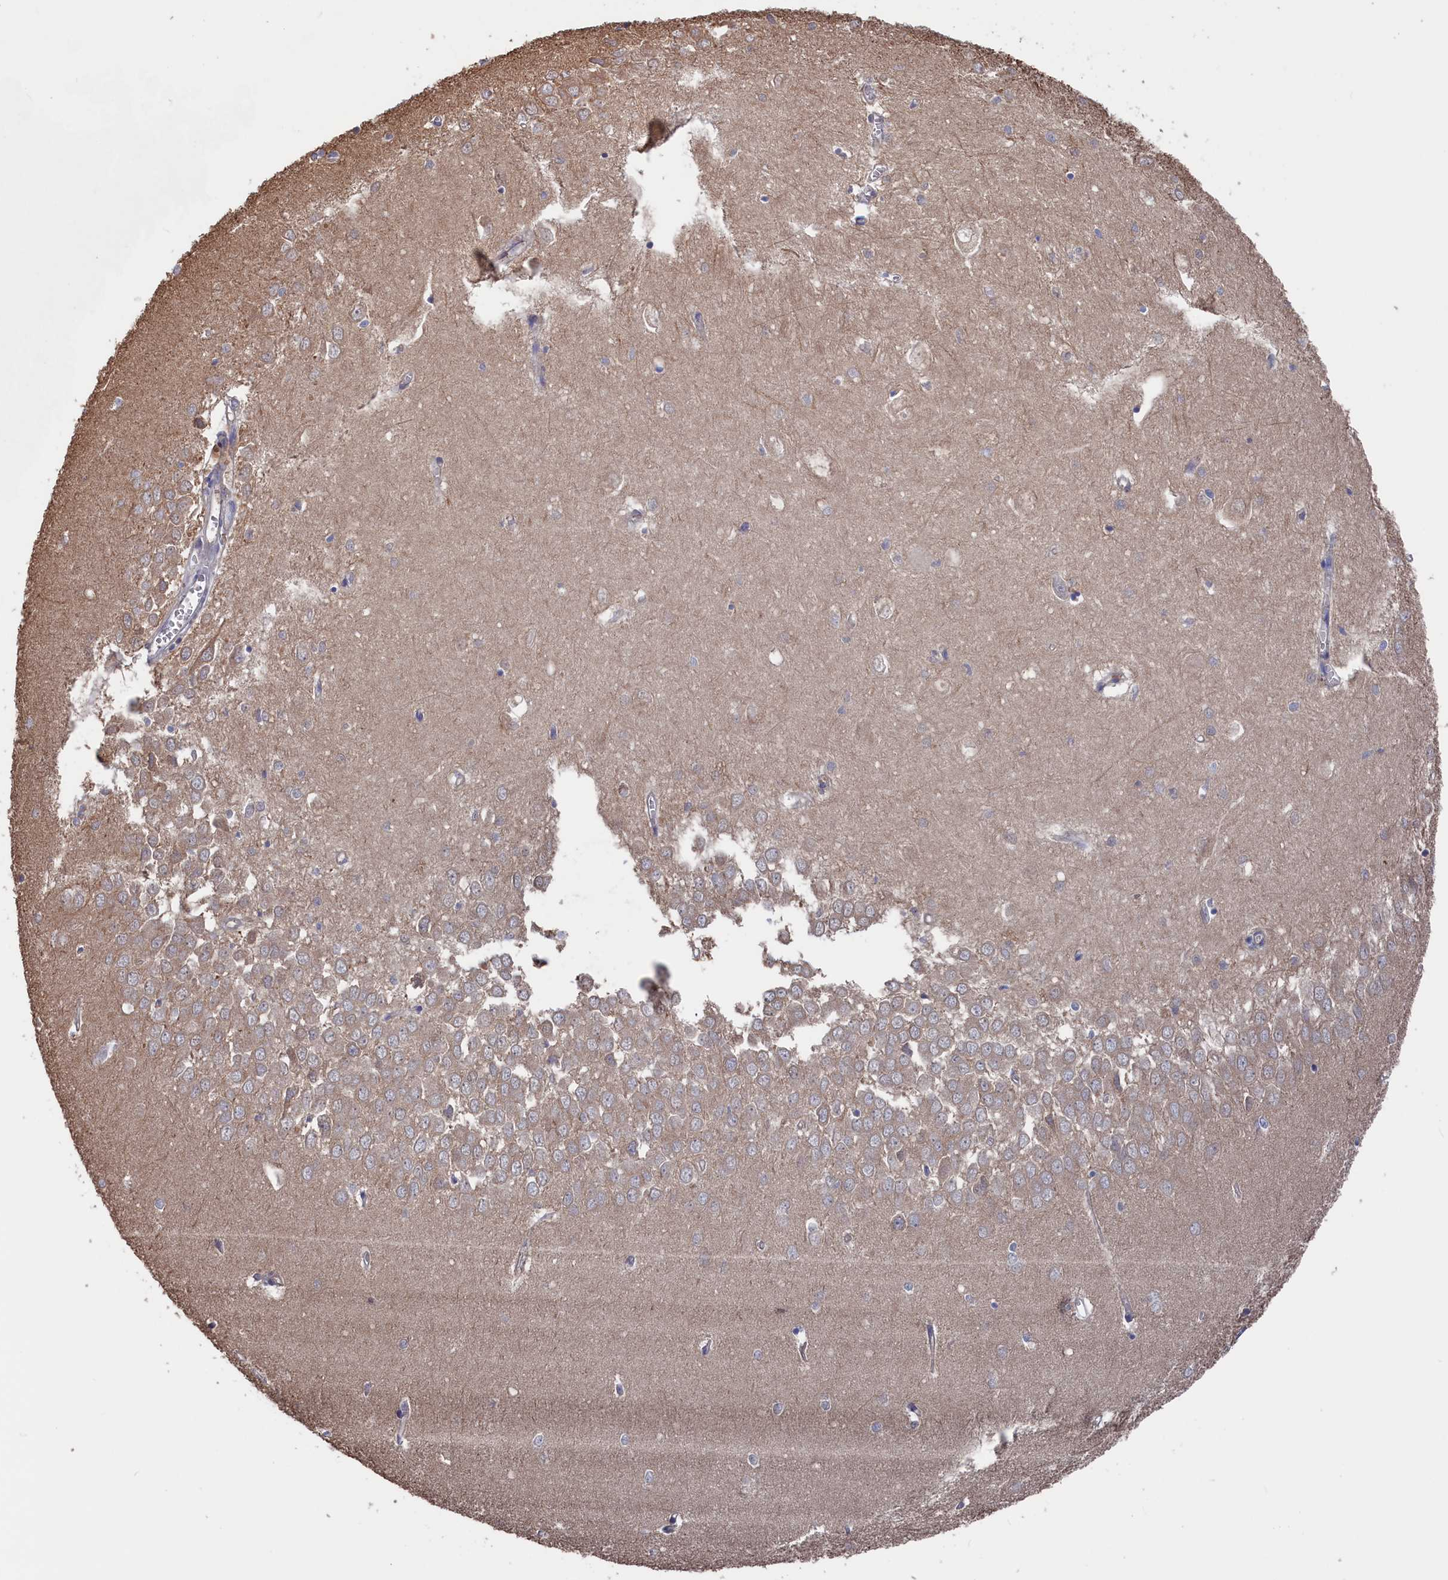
{"staining": {"intensity": "negative", "quantity": "none", "location": "none"}, "tissue": "hippocampus", "cell_type": "Glial cells", "image_type": "normal", "snomed": [{"axis": "morphology", "description": "Normal tissue, NOS"}, {"axis": "topography", "description": "Hippocampus"}], "caption": "The photomicrograph reveals no significant staining in glial cells of hippocampus. (DAB IHC with hematoxylin counter stain).", "gene": "NUTF2", "patient": {"sex": "female", "age": 64}}